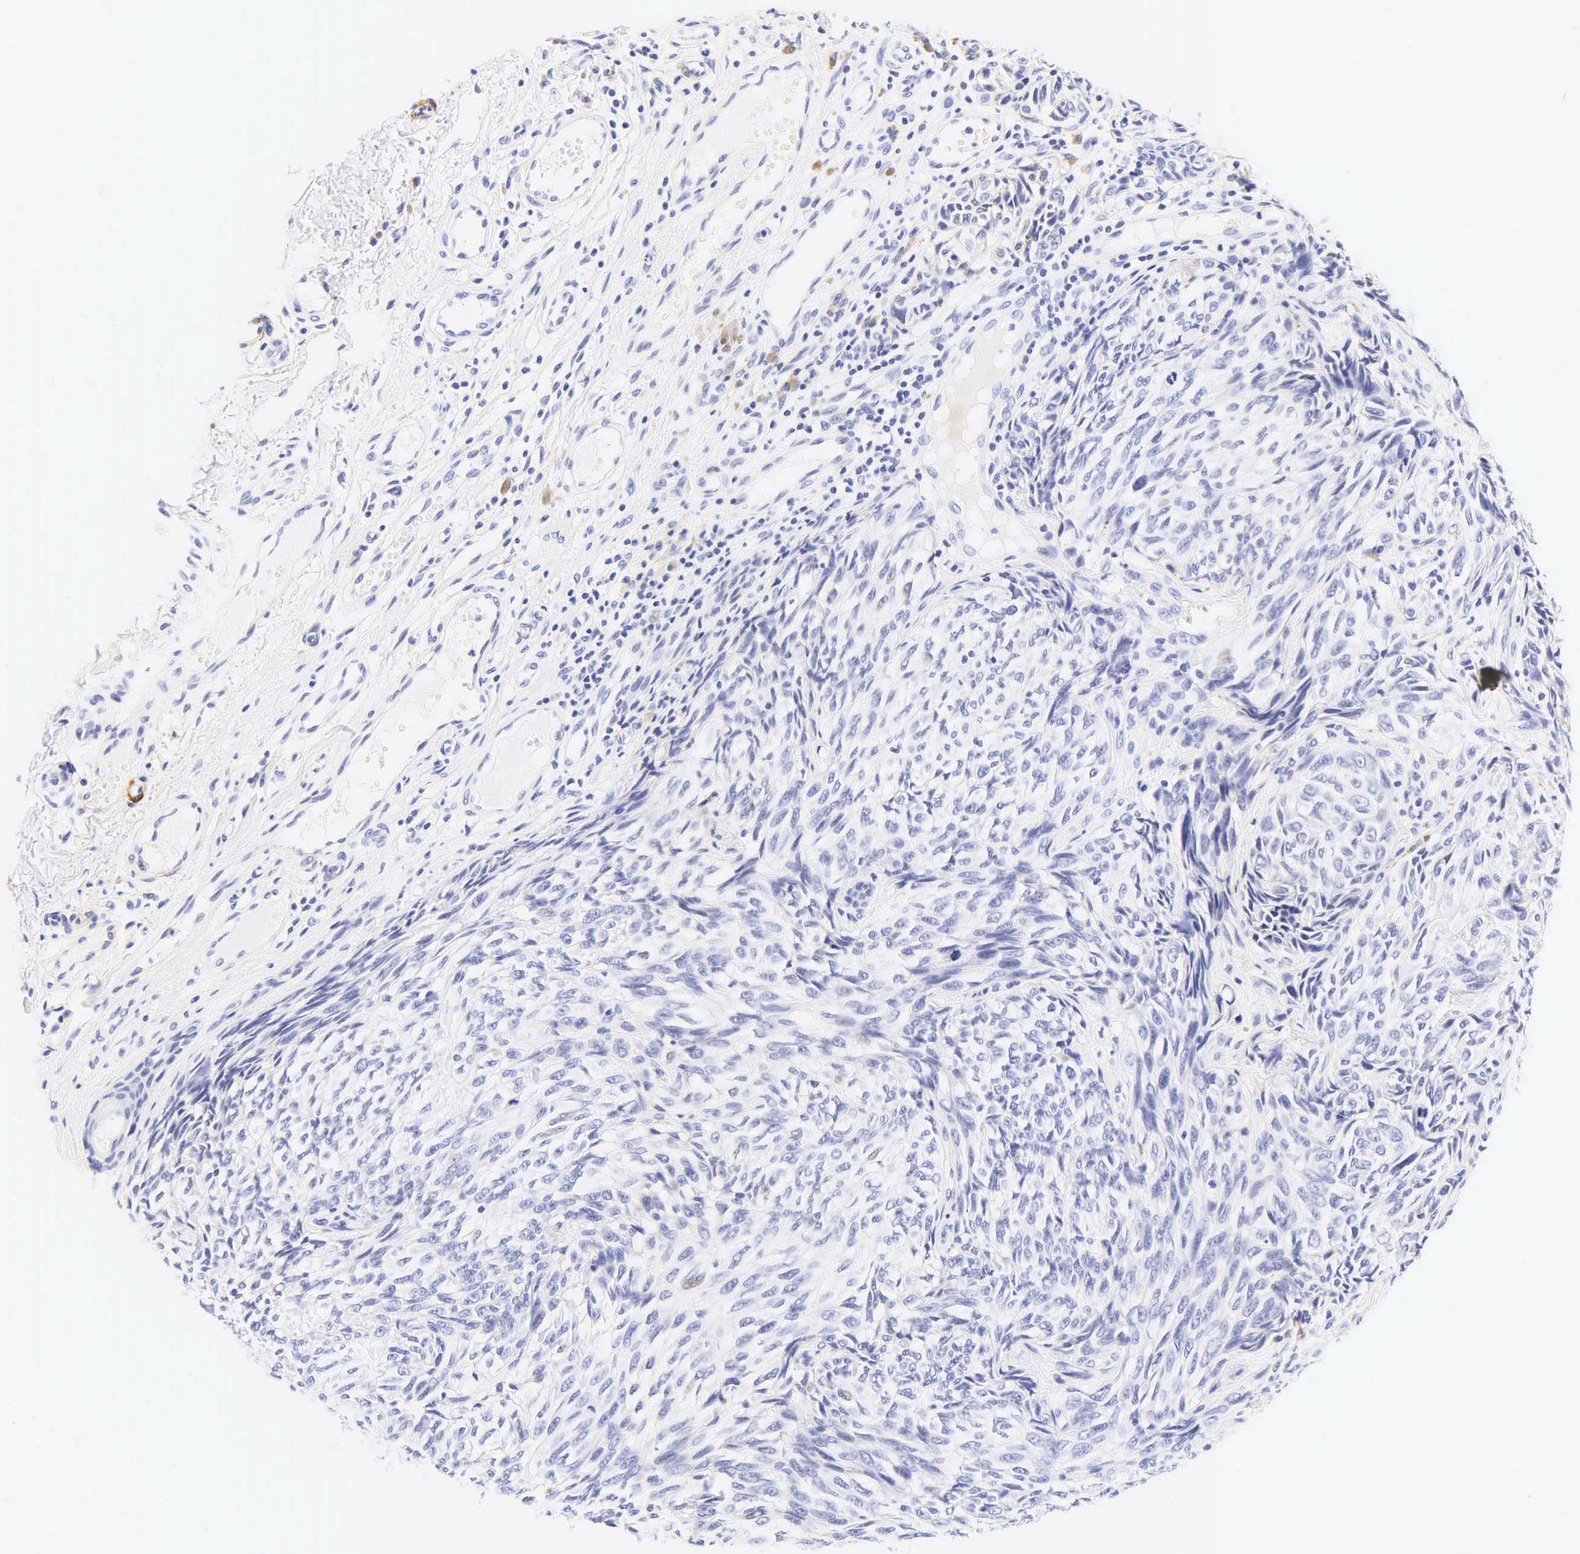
{"staining": {"intensity": "negative", "quantity": "none", "location": "none"}, "tissue": "melanoma", "cell_type": "Tumor cells", "image_type": "cancer", "snomed": [{"axis": "morphology", "description": "Malignant melanoma, NOS"}, {"axis": "topography", "description": "Skin"}], "caption": "Immunohistochemical staining of malignant melanoma shows no significant staining in tumor cells.", "gene": "CALD1", "patient": {"sex": "male", "age": 67}}